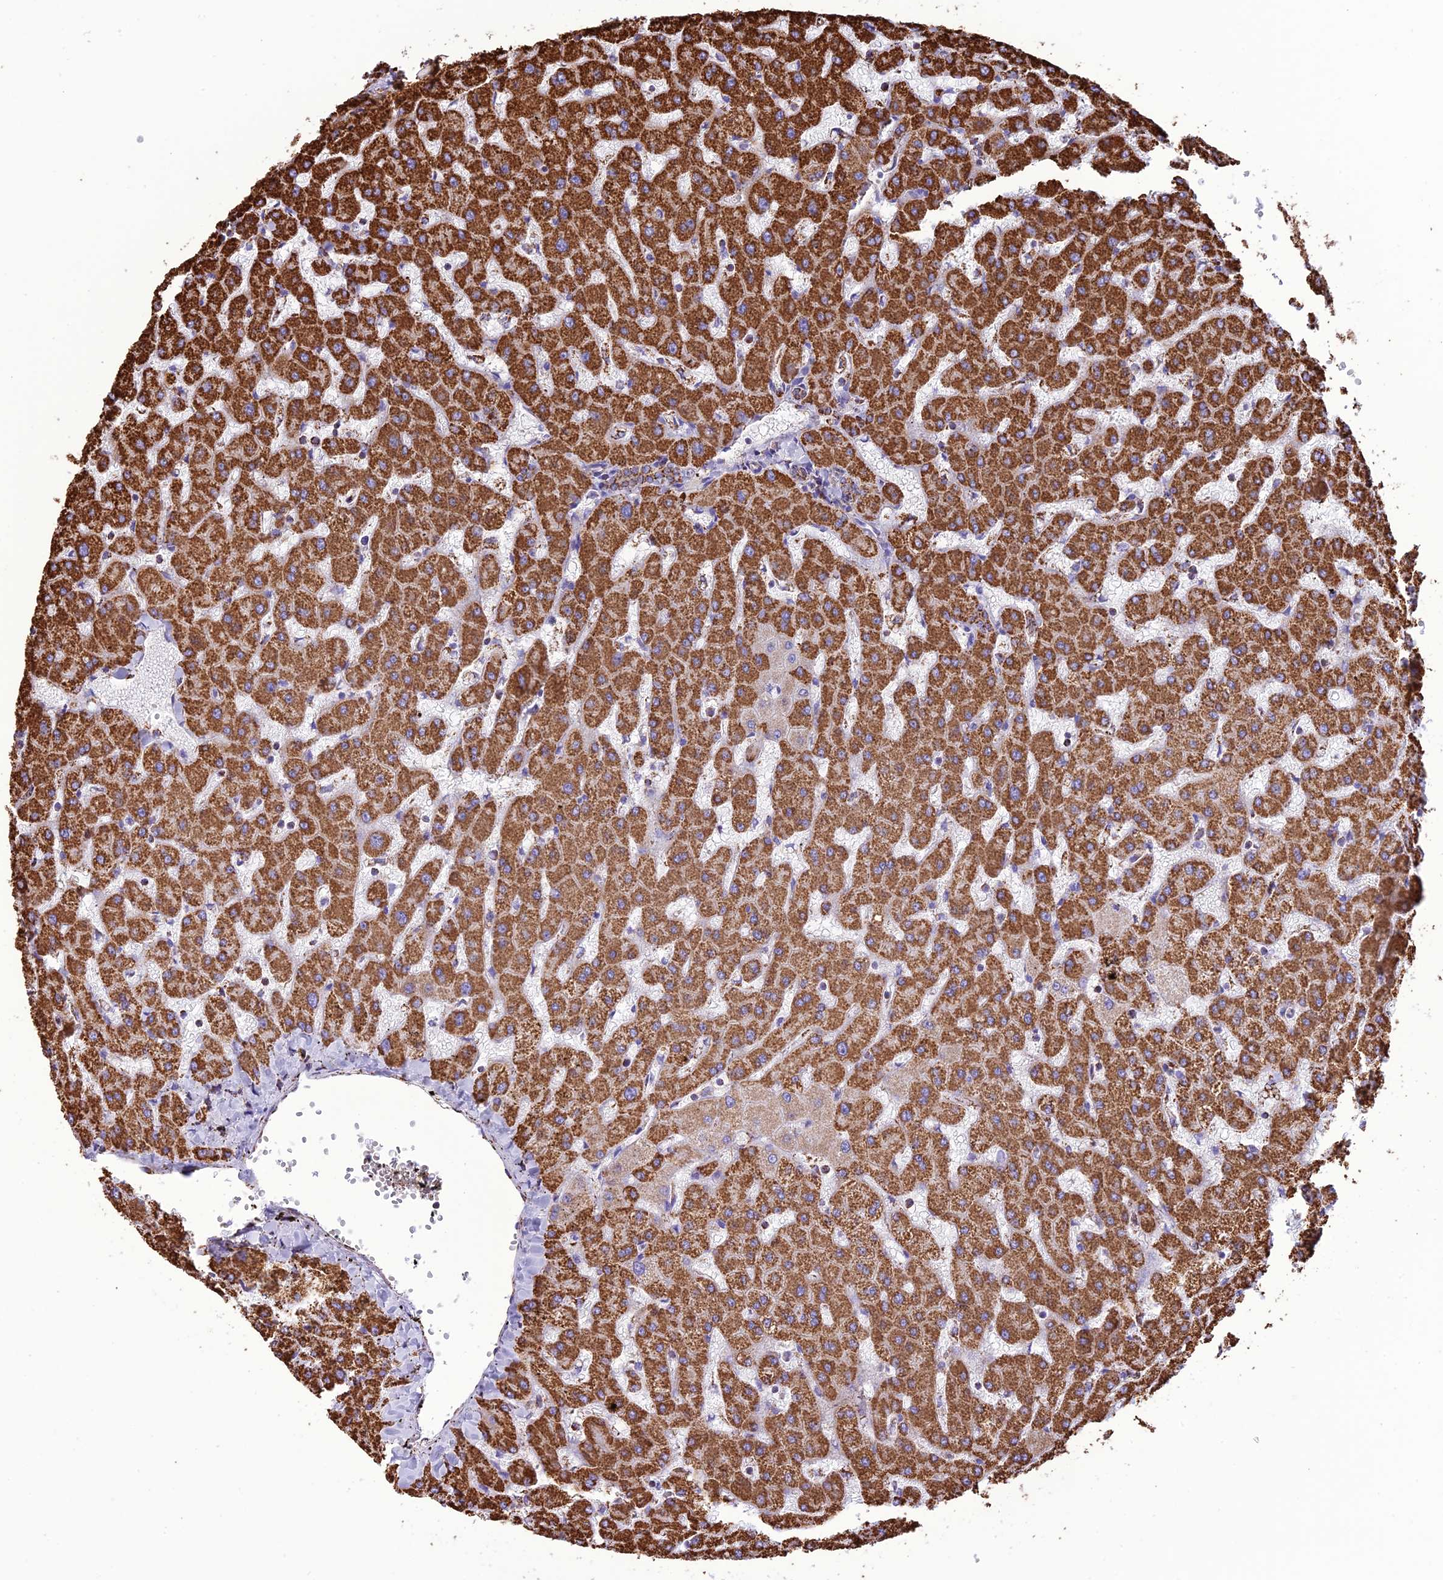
{"staining": {"intensity": "strong", "quantity": ">75%", "location": "cytoplasmic/membranous"}, "tissue": "liver", "cell_type": "Cholangiocytes", "image_type": "normal", "snomed": [{"axis": "morphology", "description": "Normal tissue, NOS"}, {"axis": "topography", "description": "Liver"}], "caption": "Protein staining of normal liver exhibits strong cytoplasmic/membranous staining in approximately >75% of cholangiocytes.", "gene": "NDUFAF1", "patient": {"sex": "female", "age": 63}}